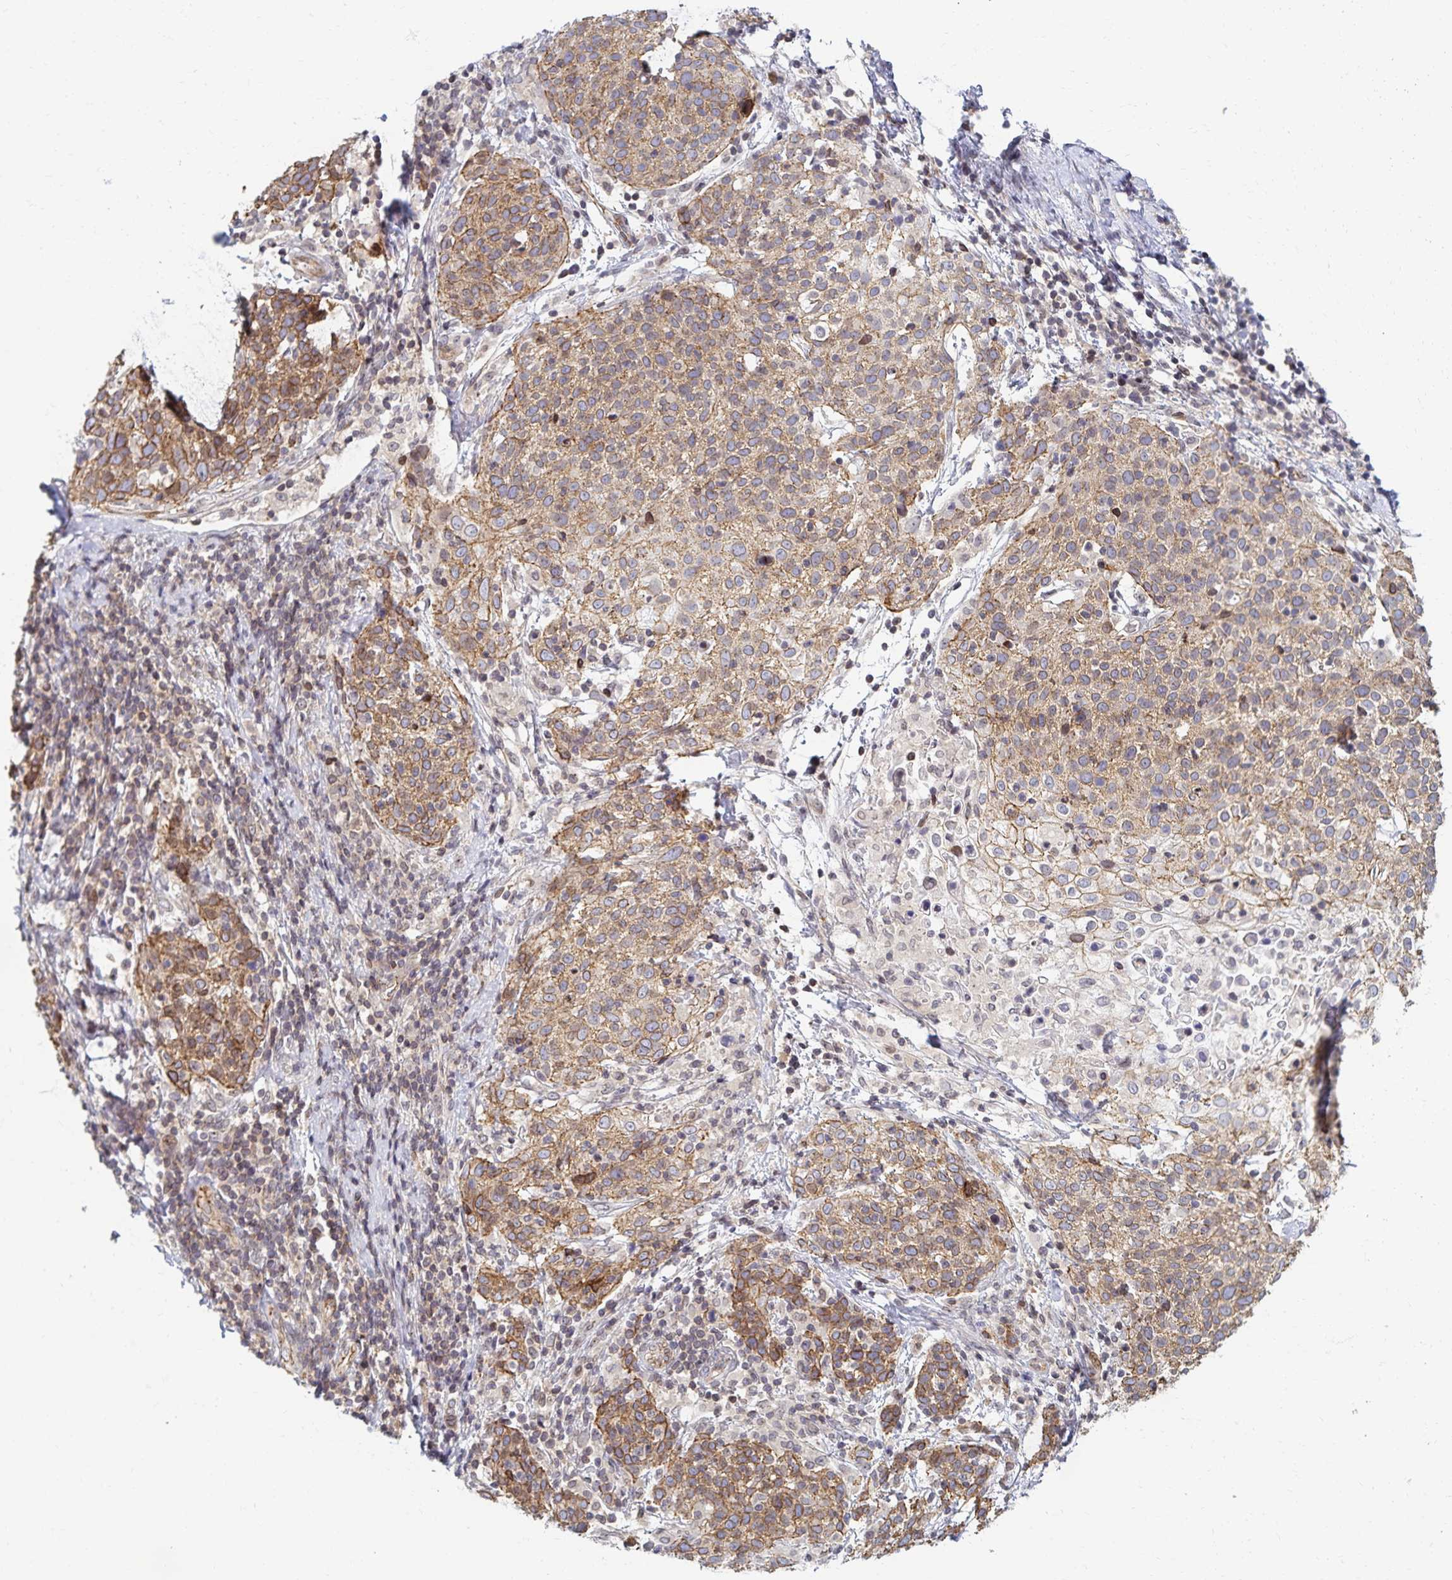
{"staining": {"intensity": "weak", "quantity": ">75%", "location": "cytoplasmic/membranous"}, "tissue": "cervical cancer", "cell_type": "Tumor cells", "image_type": "cancer", "snomed": [{"axis": "morphology", "description": "Squamous cell carcinoma, NOS"}, {"axis": "topography", "description": "Cervix"}], "caption": "This image exhibits IHC staining of human cervical squamous cell carcinoma, with low weak cytoplasmic/membranous positivity in approximately >75% of tumor cells.", "gene": "RAB9B", "patient": {"sex": "female", "age": 61}}